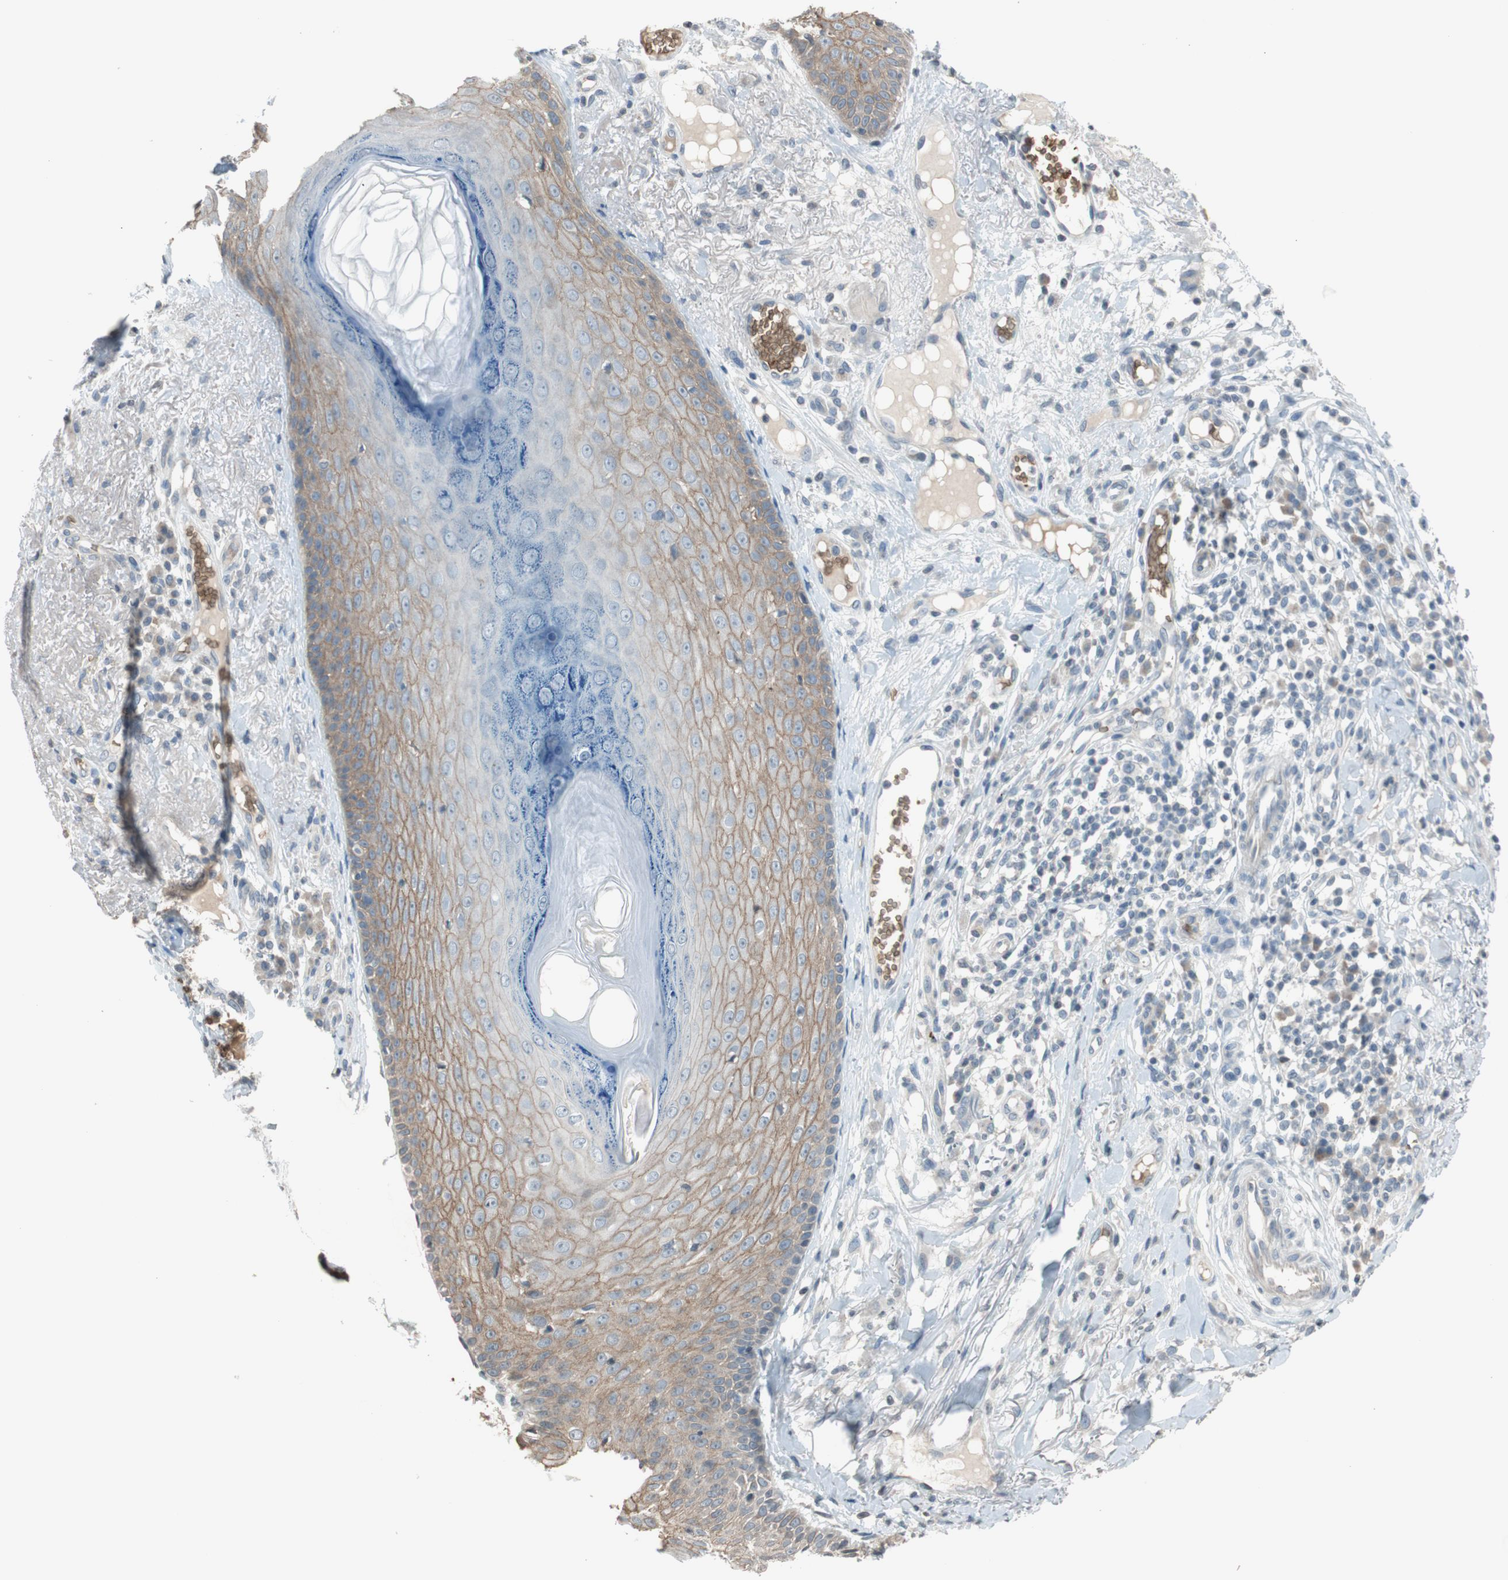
{"staining": {"intensity": "moderate", "quantity": "25%-75%", "location": "cytoplasmic/membranous"}, "tissue": "skin cancer", "cell_type": "Tumor cells", "image_type": "cancer", "snomed": [{"axis": "morphology", "description": "Normal tissue, NOS"}, {"axis": "morphology", "description": "Basal cell carcinoma"}, {"axis": "topography", "description": "Skin"}], "caption": "High-magnification brightfield microscopy of skin basal cell carcinoma stained with DAB (brown) and counterstained with hematoxylin (blue). tumor cells exhibit moderate cytoplasmic/membranous staining is present in about25%-75% of cells. Nuclei are stained in blue.", "gene": "GYPC", "patient": {"sex": "male", "age": 52}}